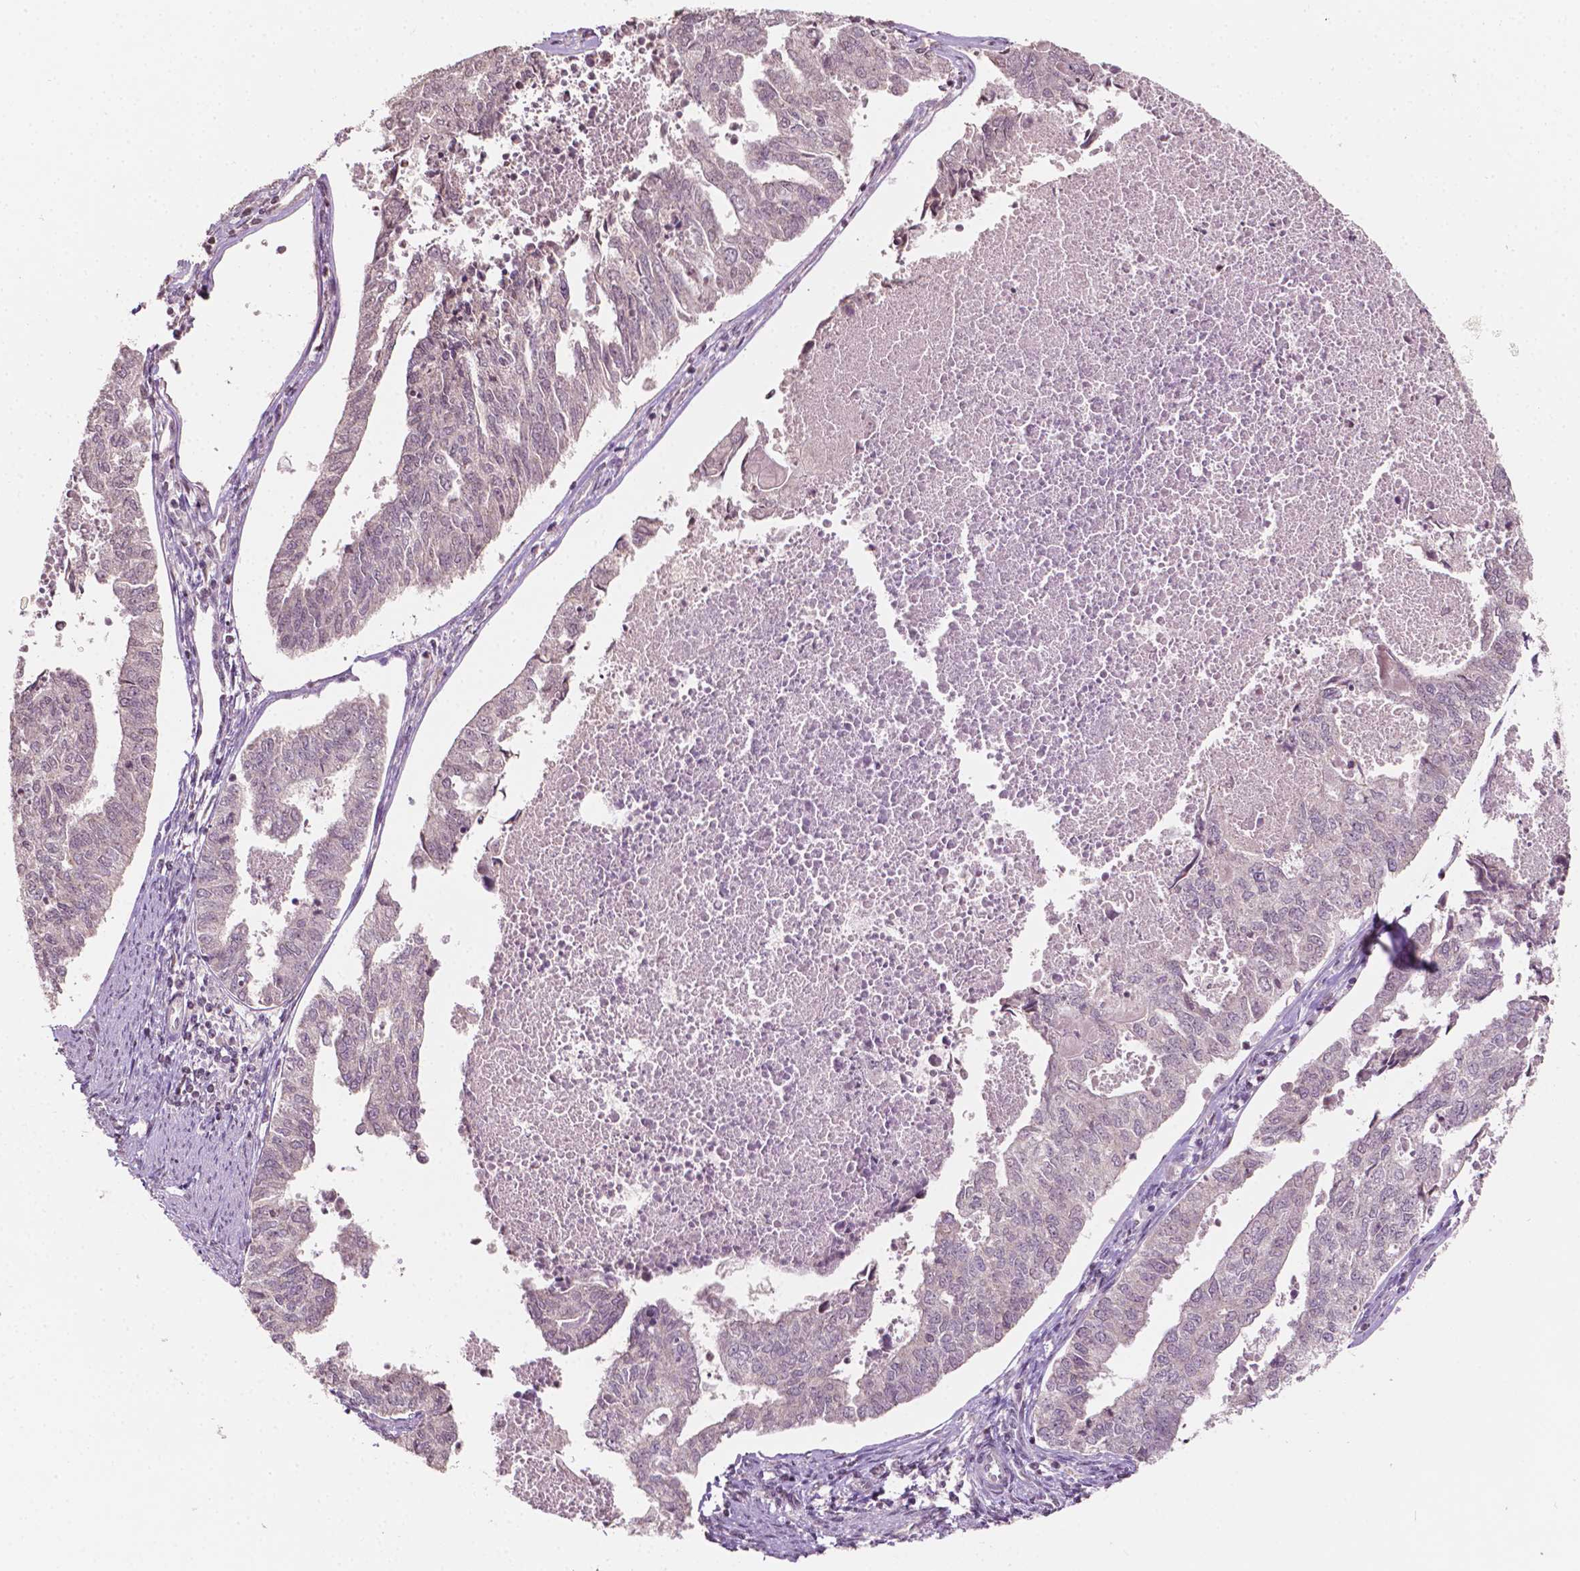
{"staining": {"intensity": "negative", "quantity": "none", "location": "none"}, "tissue": "endometrial cancer", "cell_type": "Tumor cells", "image_type": "cancer", "snomed": [{"axis": "morphology", "description": "Adenocarcinoma, NOS"}, {"axis": "topography", "description": "Endometrium"}], "caption": "Immunohistochemistry image of neoplastic tissue: endometrial cancer (adenocarcinoma) stained with DAB (3,3'-diaminobenzidine) shows no significant protein positivity in tumor cells.", "gene": "NOS1AP", "patient": {"sex": "female", "age": 73}}